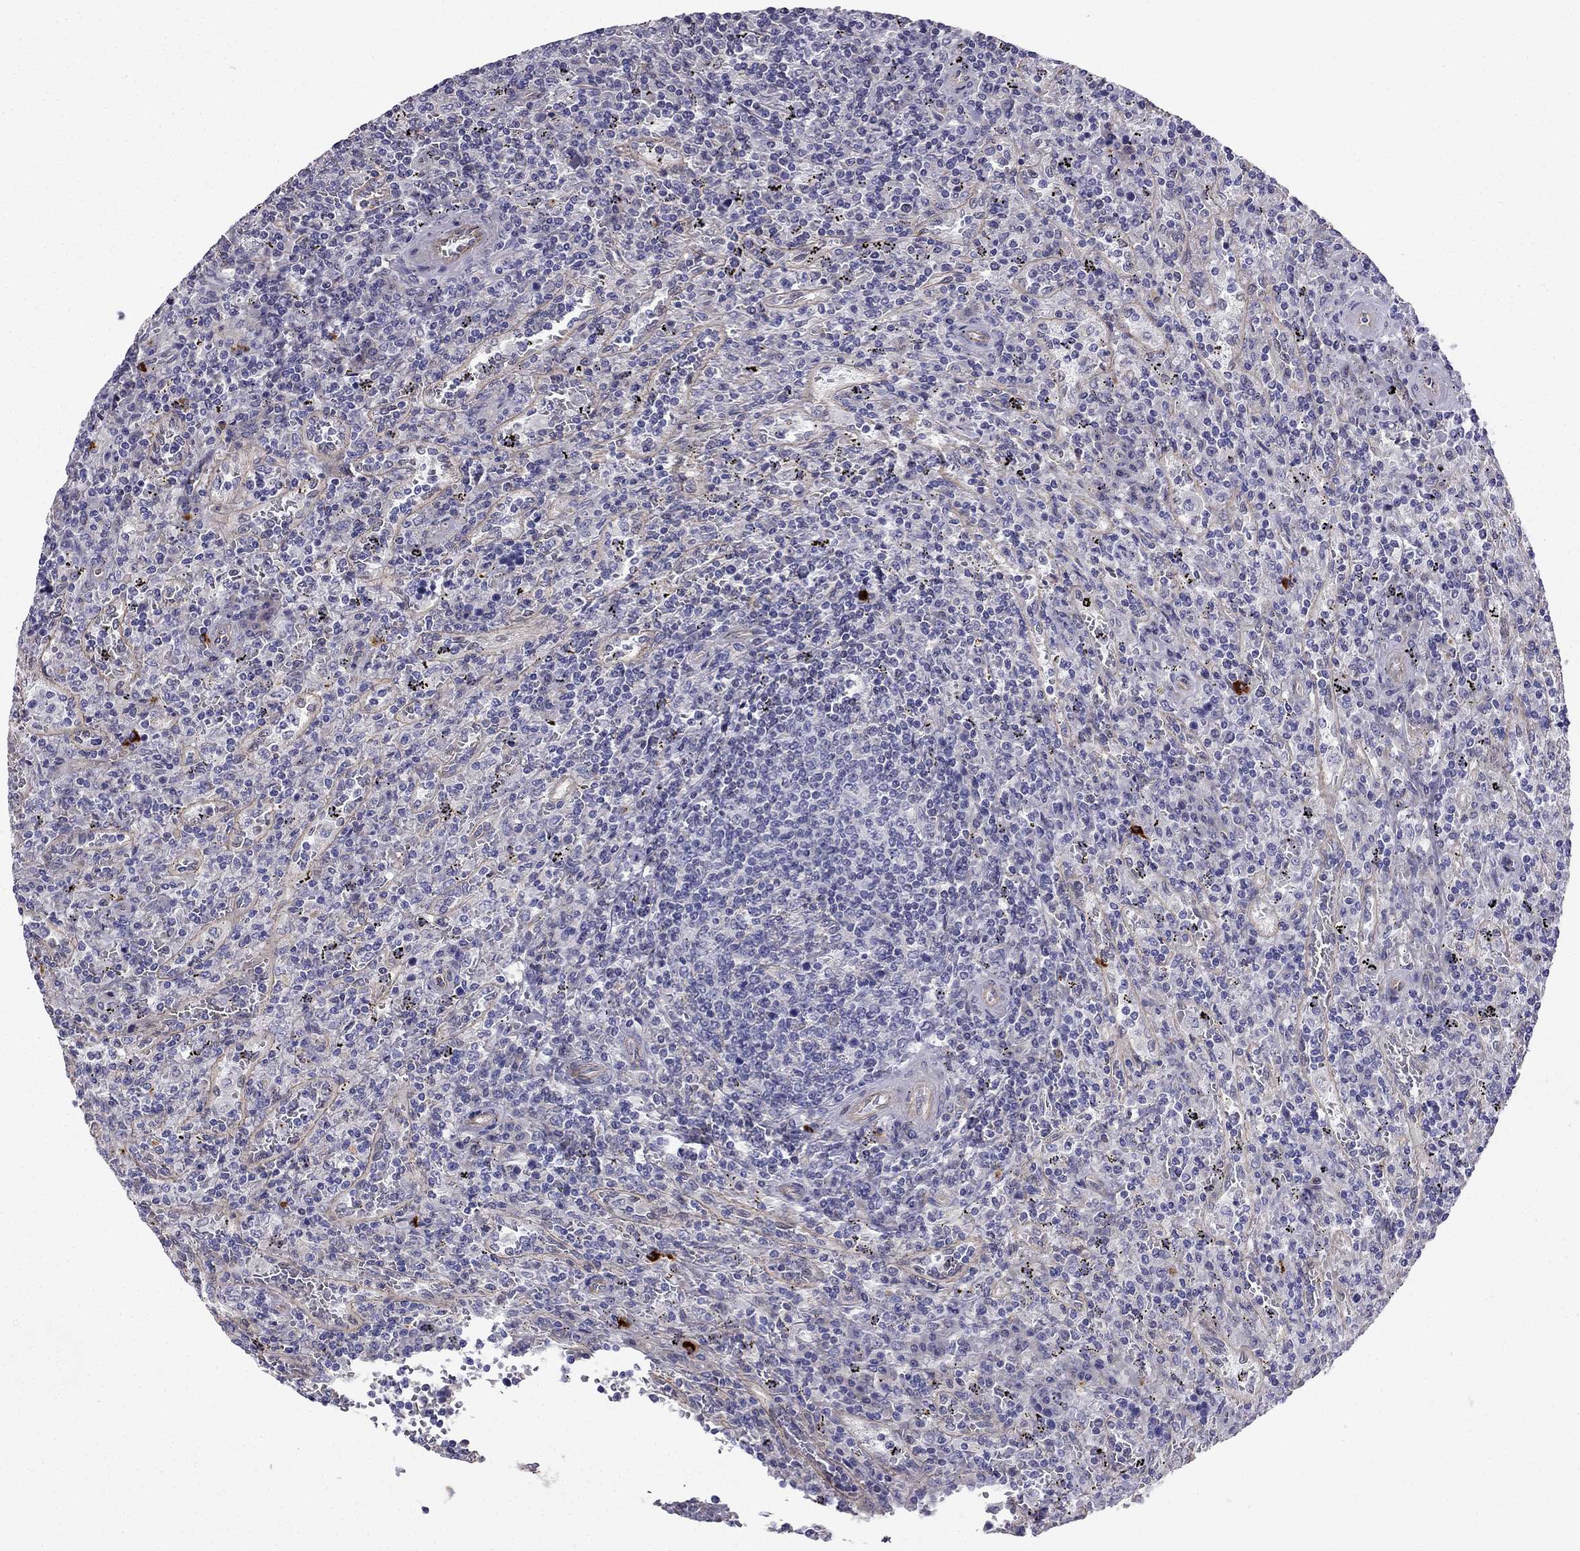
{"staining": {"intensity": "negative", "quantity": "none", "location": "none"}, "tissue": "lymphoma", "cell_type": "Tumor cells", "image_type": "cancer", "snomed": [{"axis": "morphology", "description": "Malignant lymphoma, non-Hodgkin's type, Low grade"}, {"axis": "topography", "description": "Spleen"}], "caption": "This micrograph is of malignant lymphoma, non-Hodgkin's type (low-grade) stained with immunohistochemistry (IHC) to label a protein in brown with the nuclei are counter-stained blue. There is no positivity in tumor cells.", "gene": "ENOX1", "patient": {"sex": "male", "age": 62}}